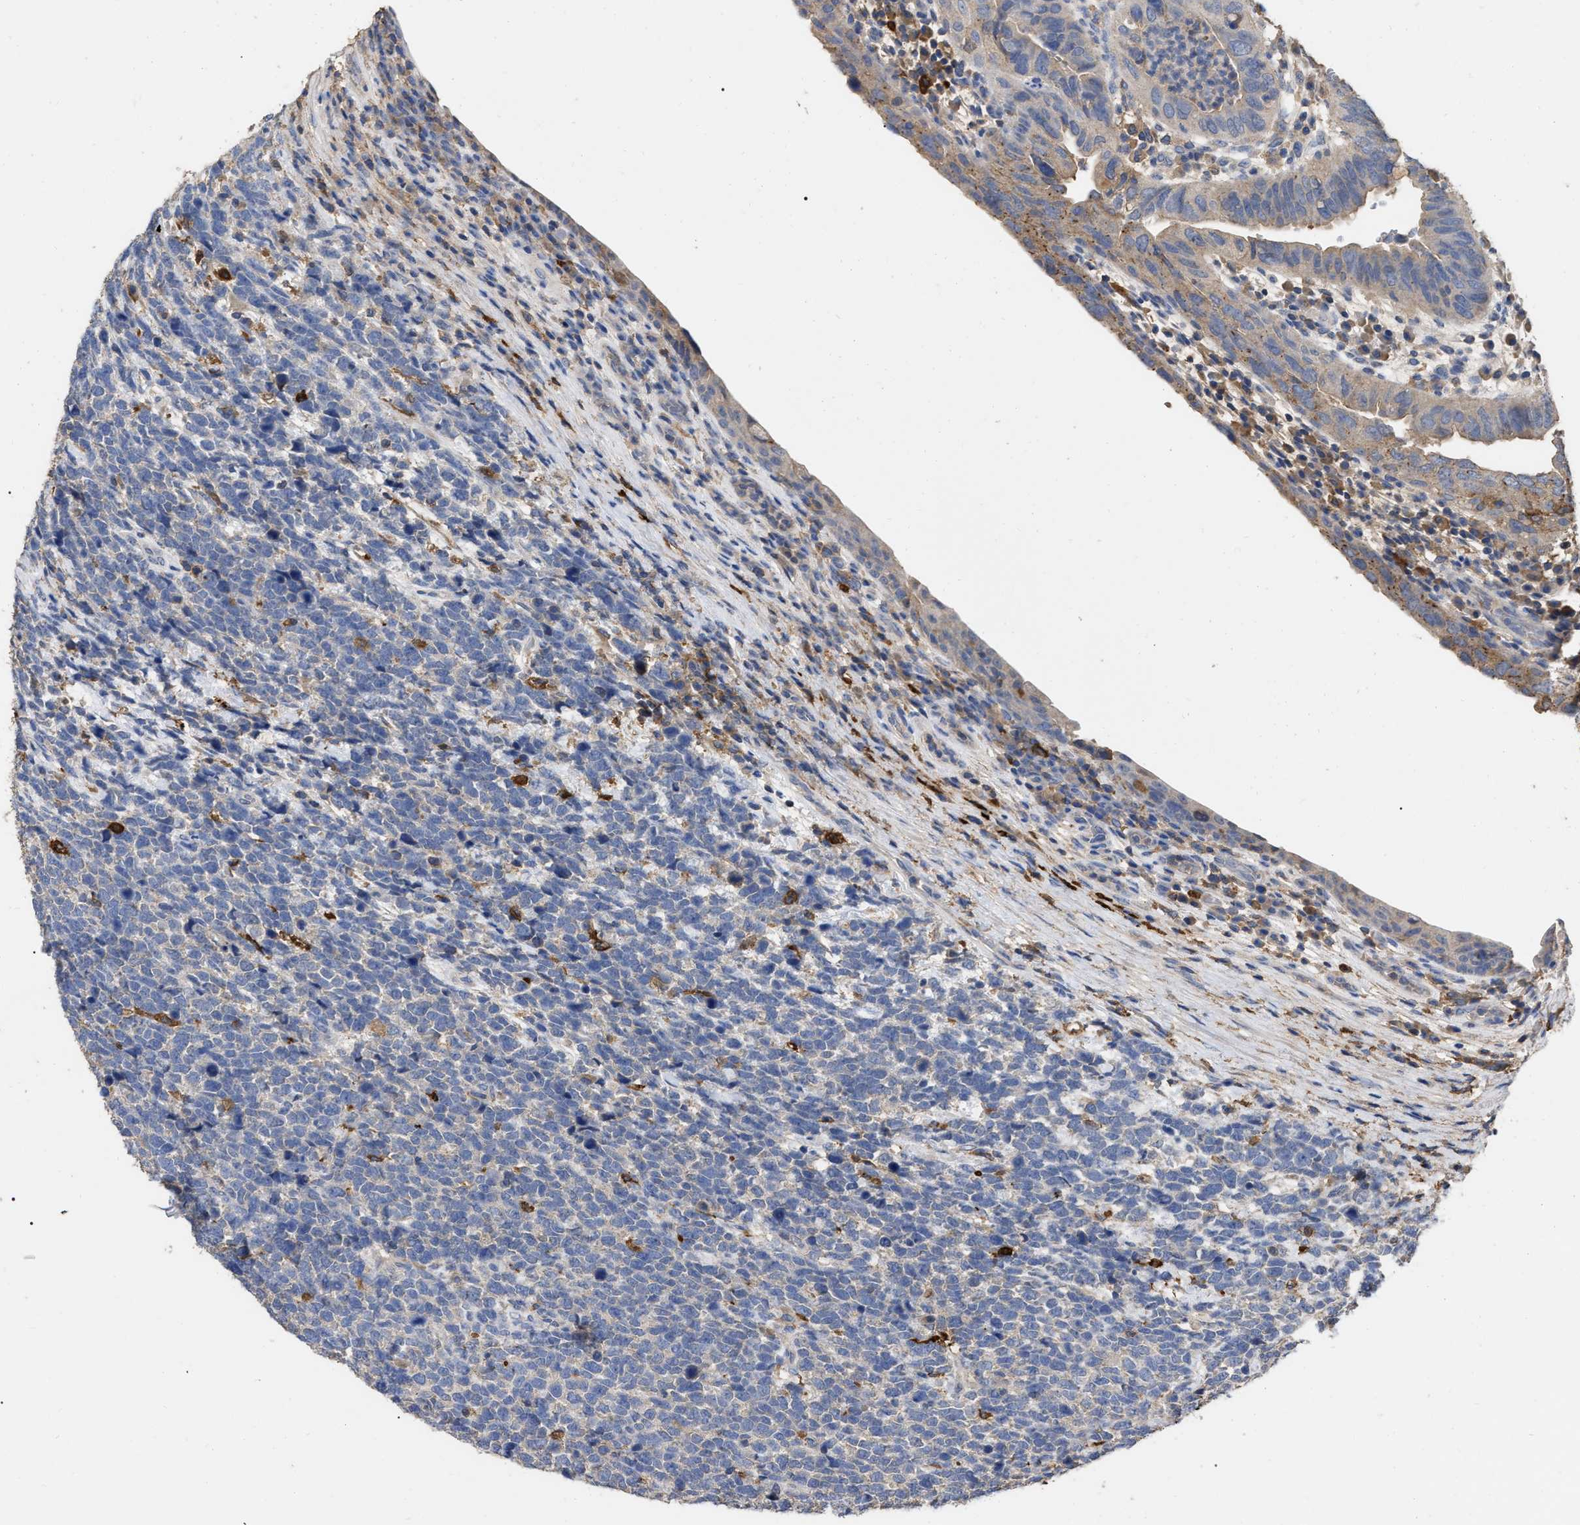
{"staining": {"intensity": "negative", "quantity": "none", "location": "none"}, "tissue": "urothelial cancer", "cell_type": "Tumor cells", "image_type": "cancer", "snomed": [{"axis": "morphology", "description": "Urothelial carcinoma, High grade"}, {"axis": "topography", "description": "Urinary bladder"}], "caption": "The micrograph exhibits no staining of tumor cells in high-grade urothelial carcinoma.", "gene": "GPR179", "patient": {"sex": "female", "age": 82}}